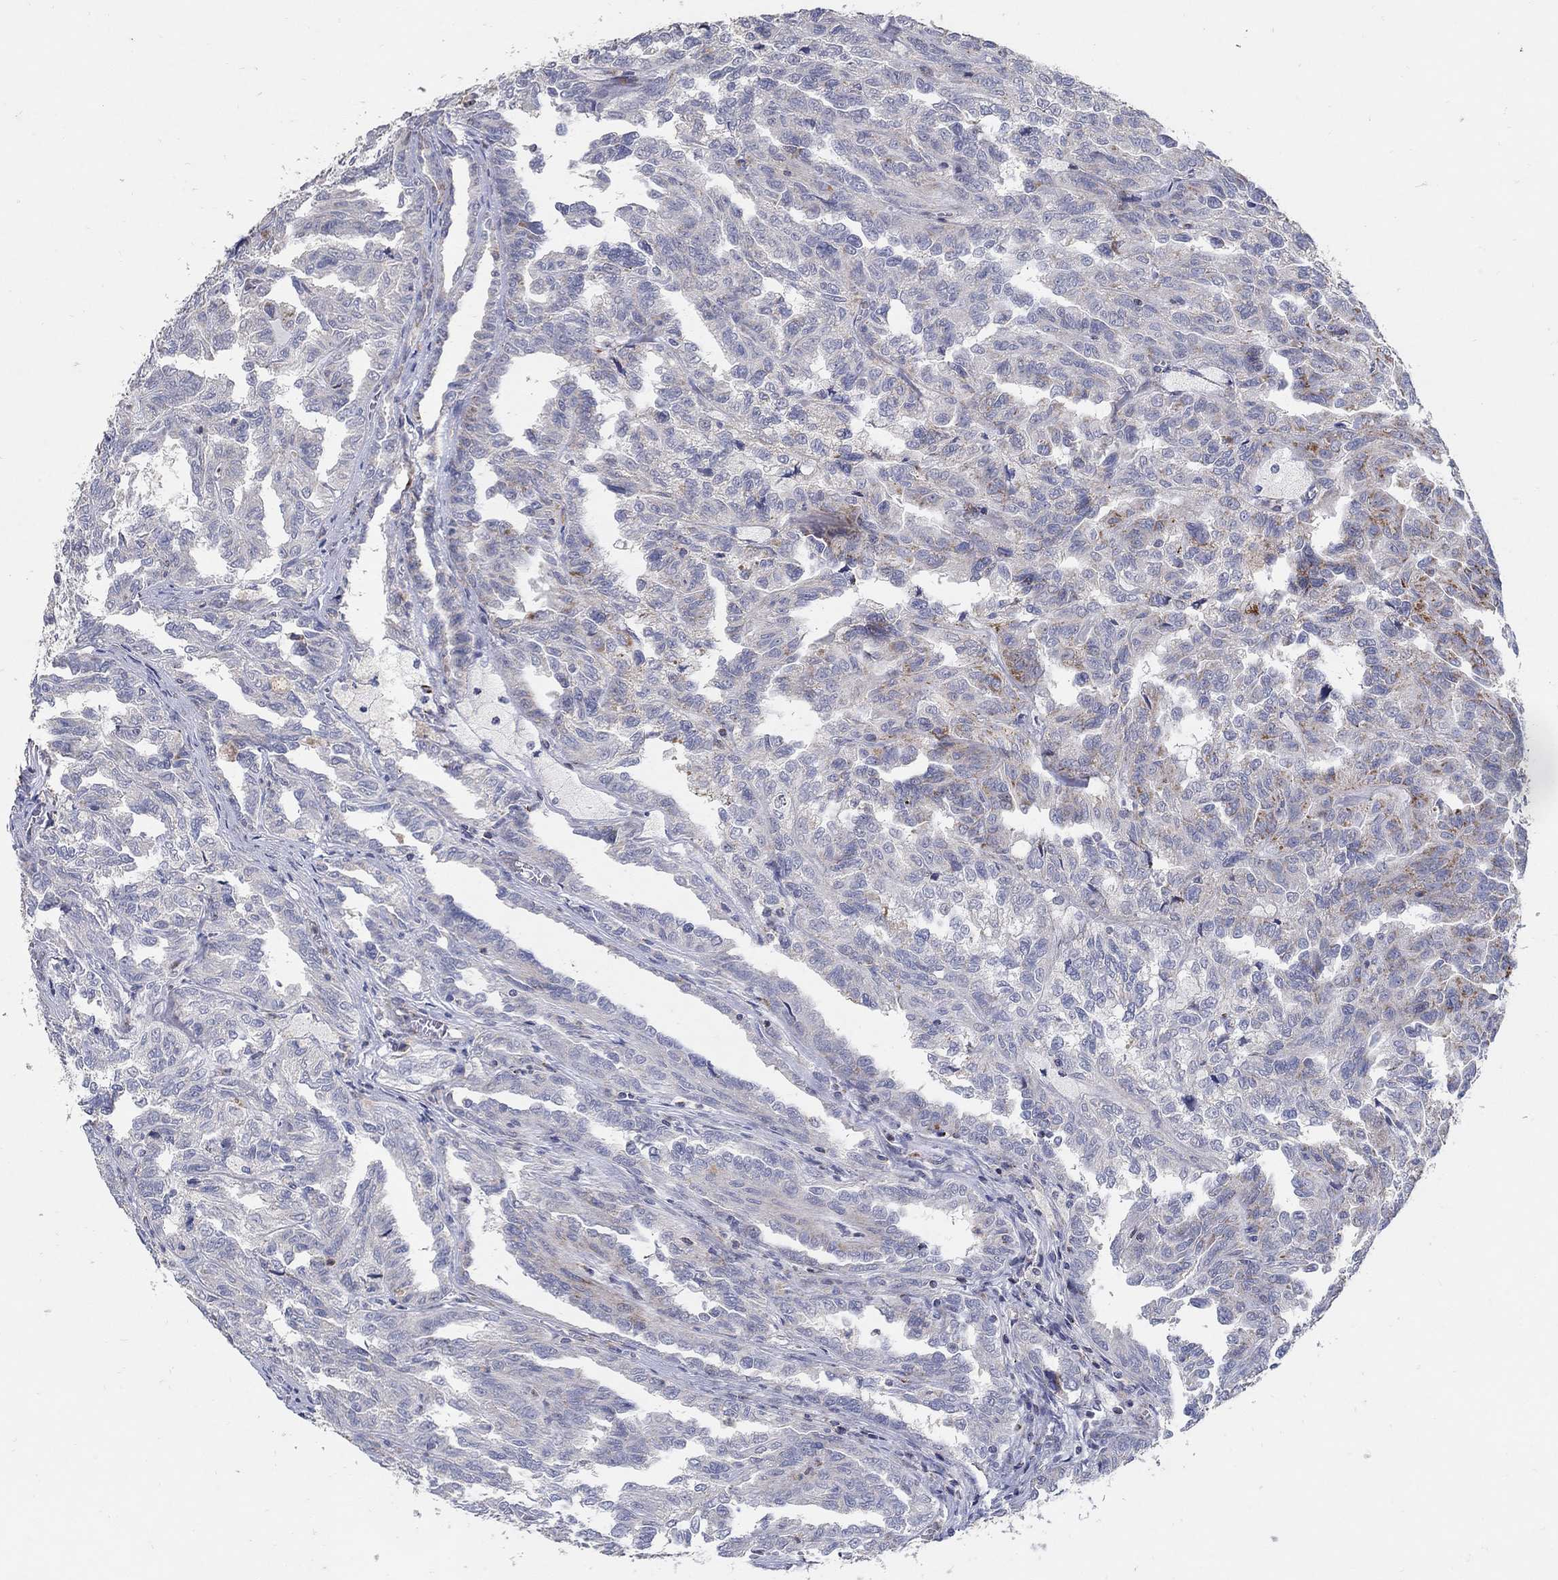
{"staining": {"intensity": "moderate", "quantity": "<25%", "location": "cytoplasmic/membranous"}, "tissue": "renal cancer", "cell_type": "Tumor cells", "image_type": "cancer", "snomed": [{"axis": "morphology", "description": "Adenocarcinoma, NOS"}, {"axis": "topography", "description": "Kidney"}], "caption": "Immunohistochemistry histopathology image of renal adenocarcinoma stained for a protein (brown), which shows low levels of moderate cytoplasmic/membranous positivity in approximately <25% of tumor cells.", "gene": "HMX2", "patient": {"sex": "male", "age": 79}}